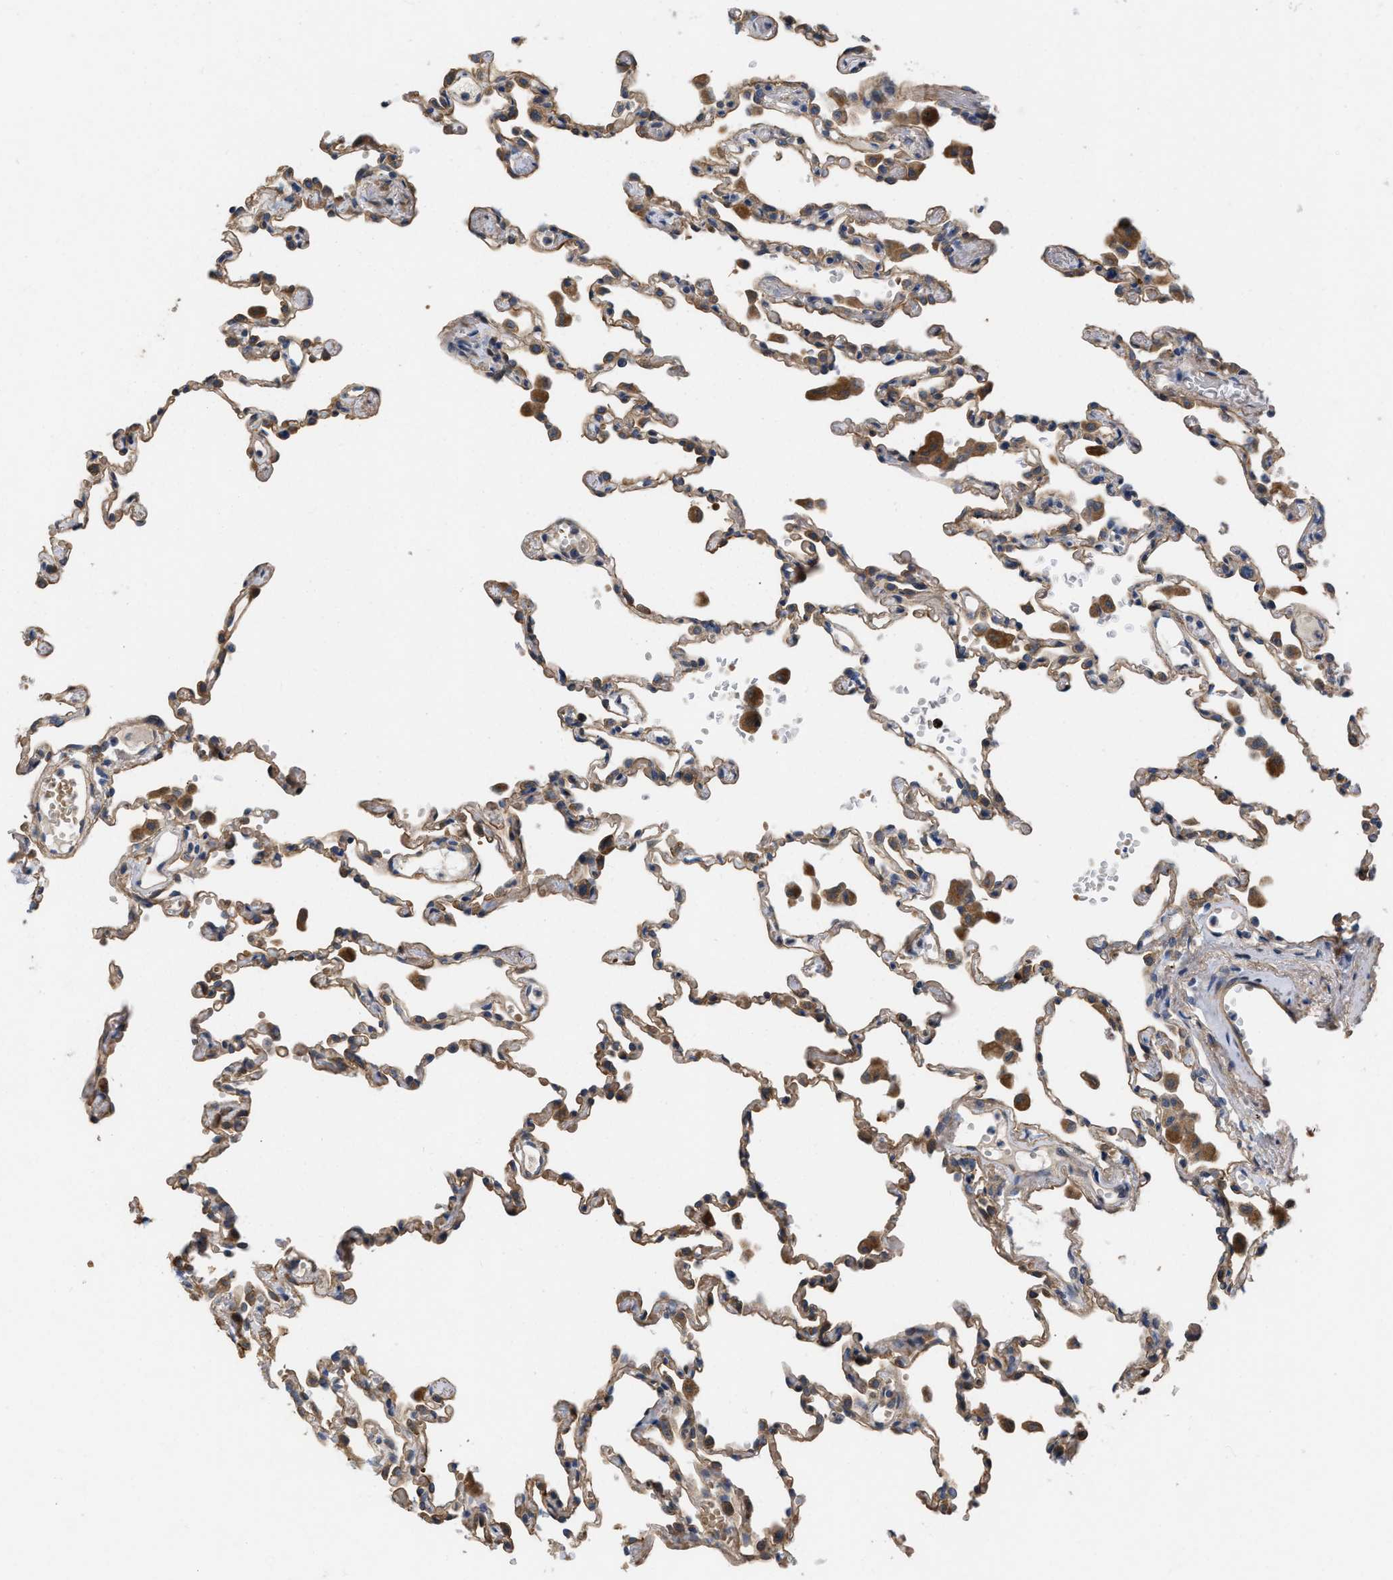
{"staining": {"intensity": "moderate", "quantity": "25%-75%", "location": "cytoplasmic/membranous"}, "tissue": "lung", "cell_type": "Alveolar cells", "image_type": "normal", "snomed": [{"axis": "morphology", "description": "Normal tissue, NOS"}, {"axis": "topography", "description": "Bronchus"}, {"axis": "topography", "description": "Lung"}], "caption": "Immunohistochemical staining of unremarkable human lung exhibits moderate cytoplasmic/membranous protein staining in about 25%-75% of alveolar cells.", "gene": "SLC4A11", "patient": {"sex": "female", "age": 49}}